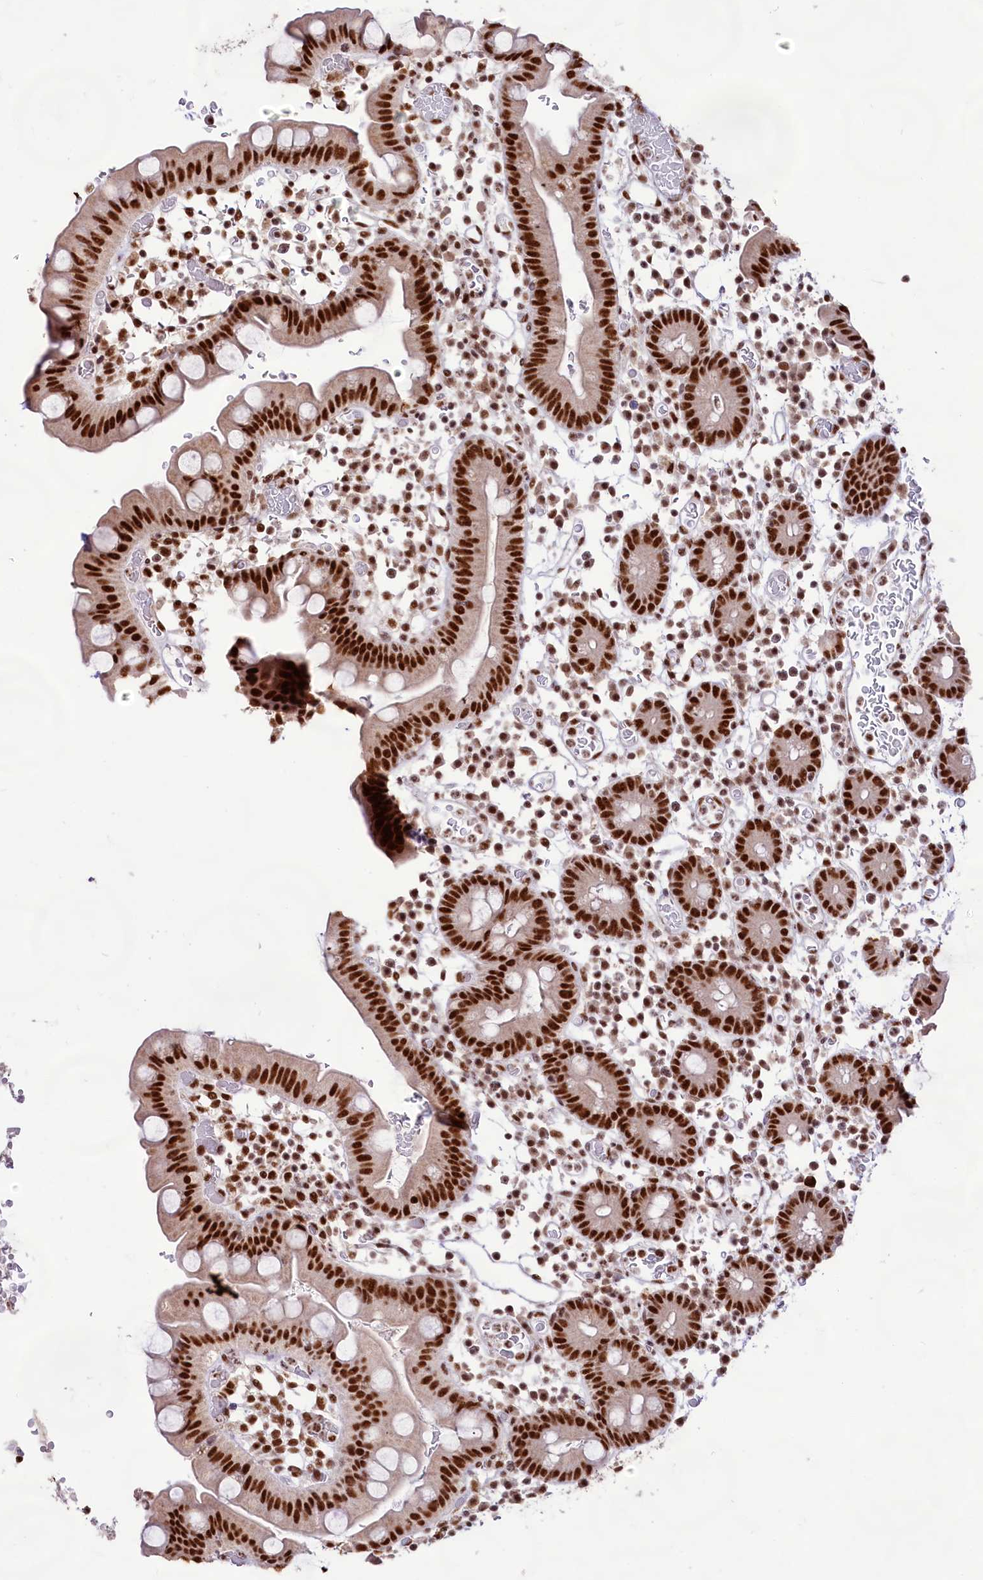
{"staining": {"intensity": "strong", "quantity": ">75%", "location": "nuclear"}, "tissue": "small intestine", "cell_type": "Glandular cells", "image_type": "normal", "snomed": [{"axis": "morphology", "description": "Normal tissue, NOS"}, {"axis": "topography", "description": "Stomach, upper"}, {"axis": "topography", "description": "Stomach, lower"}, {"axis": "topography", "description": "Small intestine"}], "caption": "Immunohistochemistry micrograph of unremarkable small intestine: human small intestine stained using IHC exhibits high levels of strong protein expression localized specifically in the nuclear of glandular cells, appearing as a nuclear brown color.", "gene": "HIRA", "patient": {"sex": "male", "age": 68}}